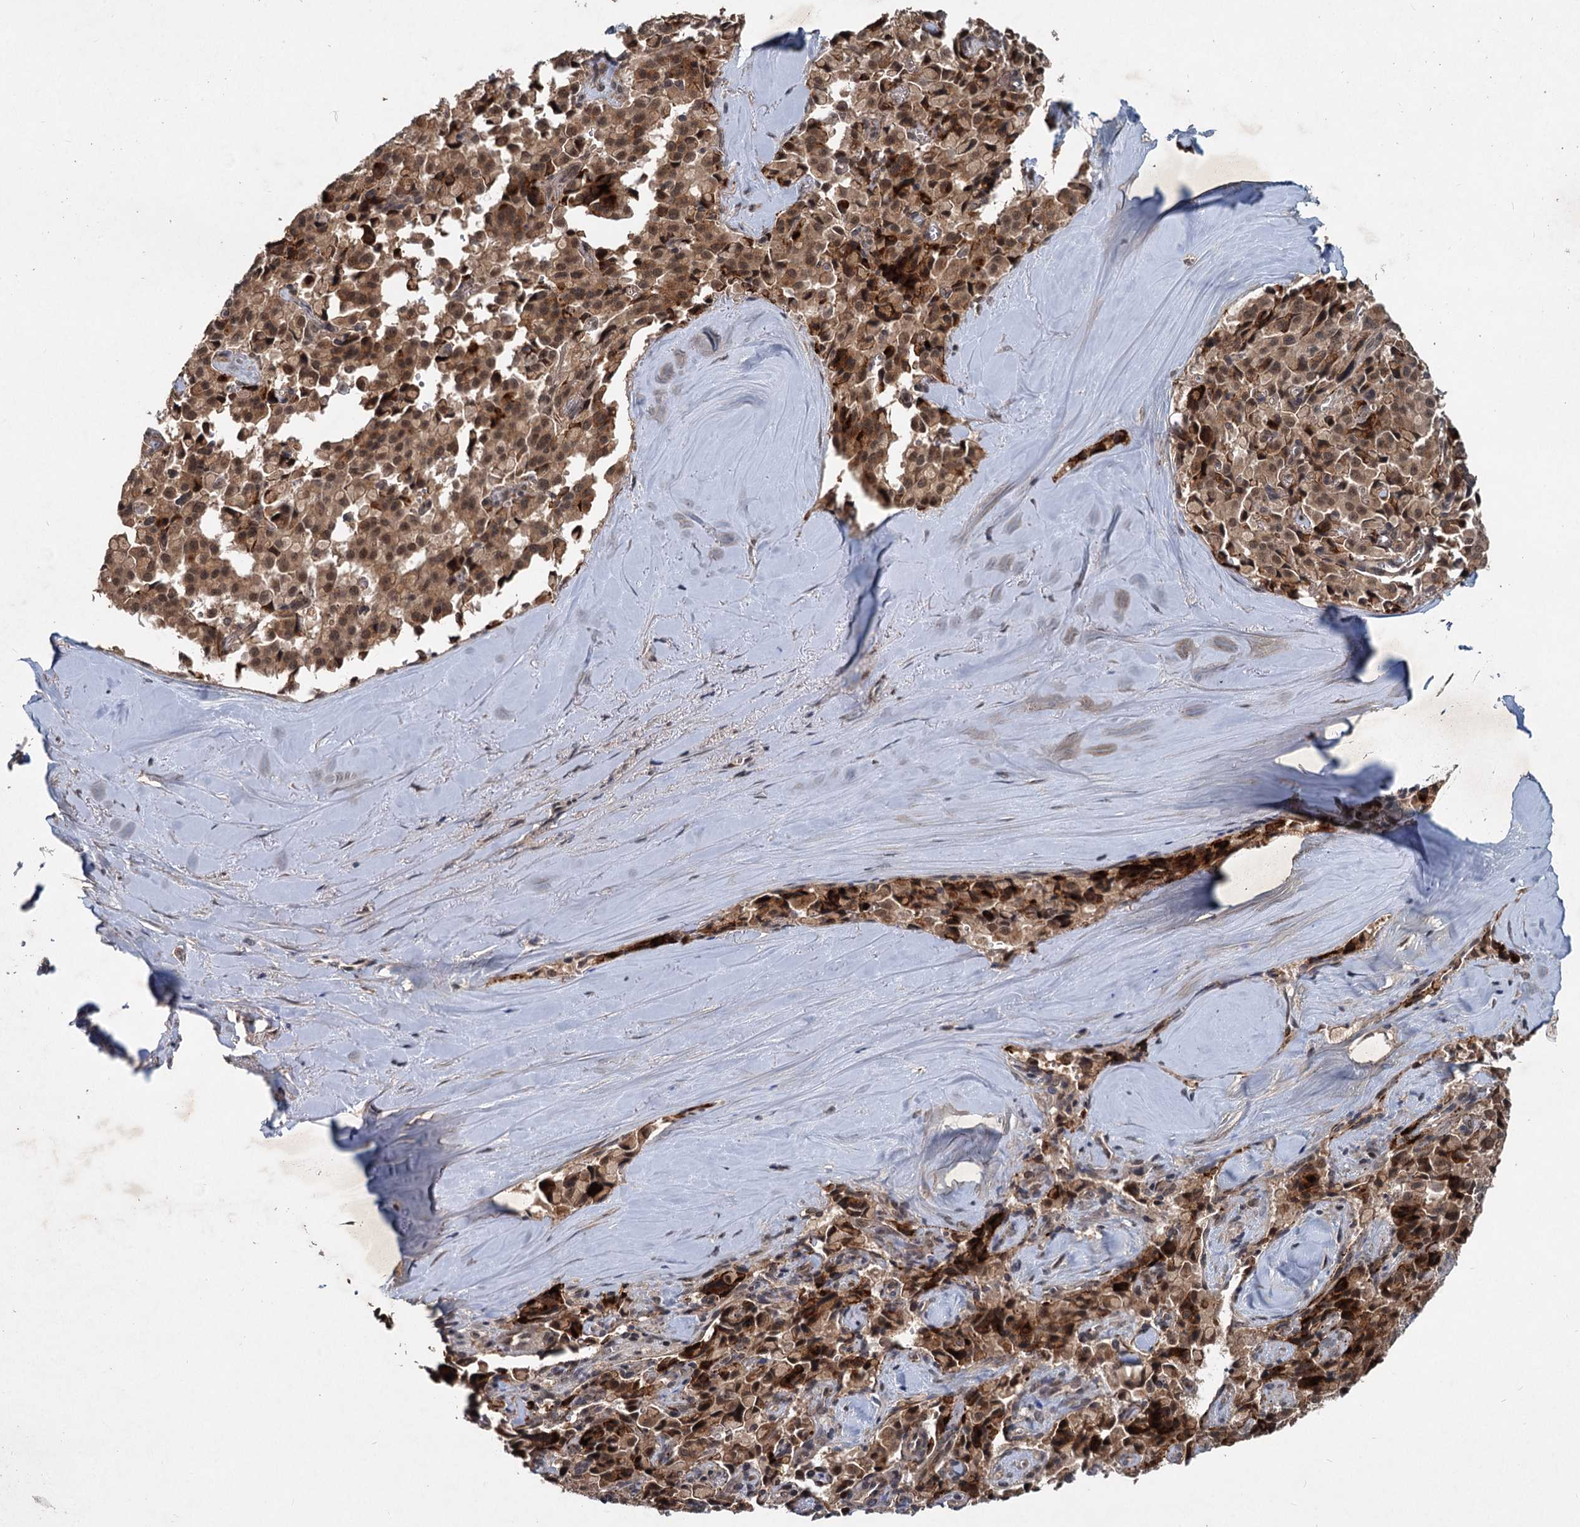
{"staining": {"intensity": "moderate", "quantity": ">75%", "location": "cytoplasmic/membranous,nuclear"}, "tissue": "pancreatic cancer", "cell_type": "Tumor cells", "image_type": "cancer", "snomed": [{"axis": "morphology", "description": "Adenocarcinoma, NOS"}, {"axis": "topography", "description": "Pancreas"}], "caption": "About >75% of tumor cells in human pancreatic cancer show moderate cytoplasmic/membranous and nuclear protein staining as visualized by brown immunohistochemical staining.", "gene": "RITA1", "patient": {"sex": "male", "age": 65}}